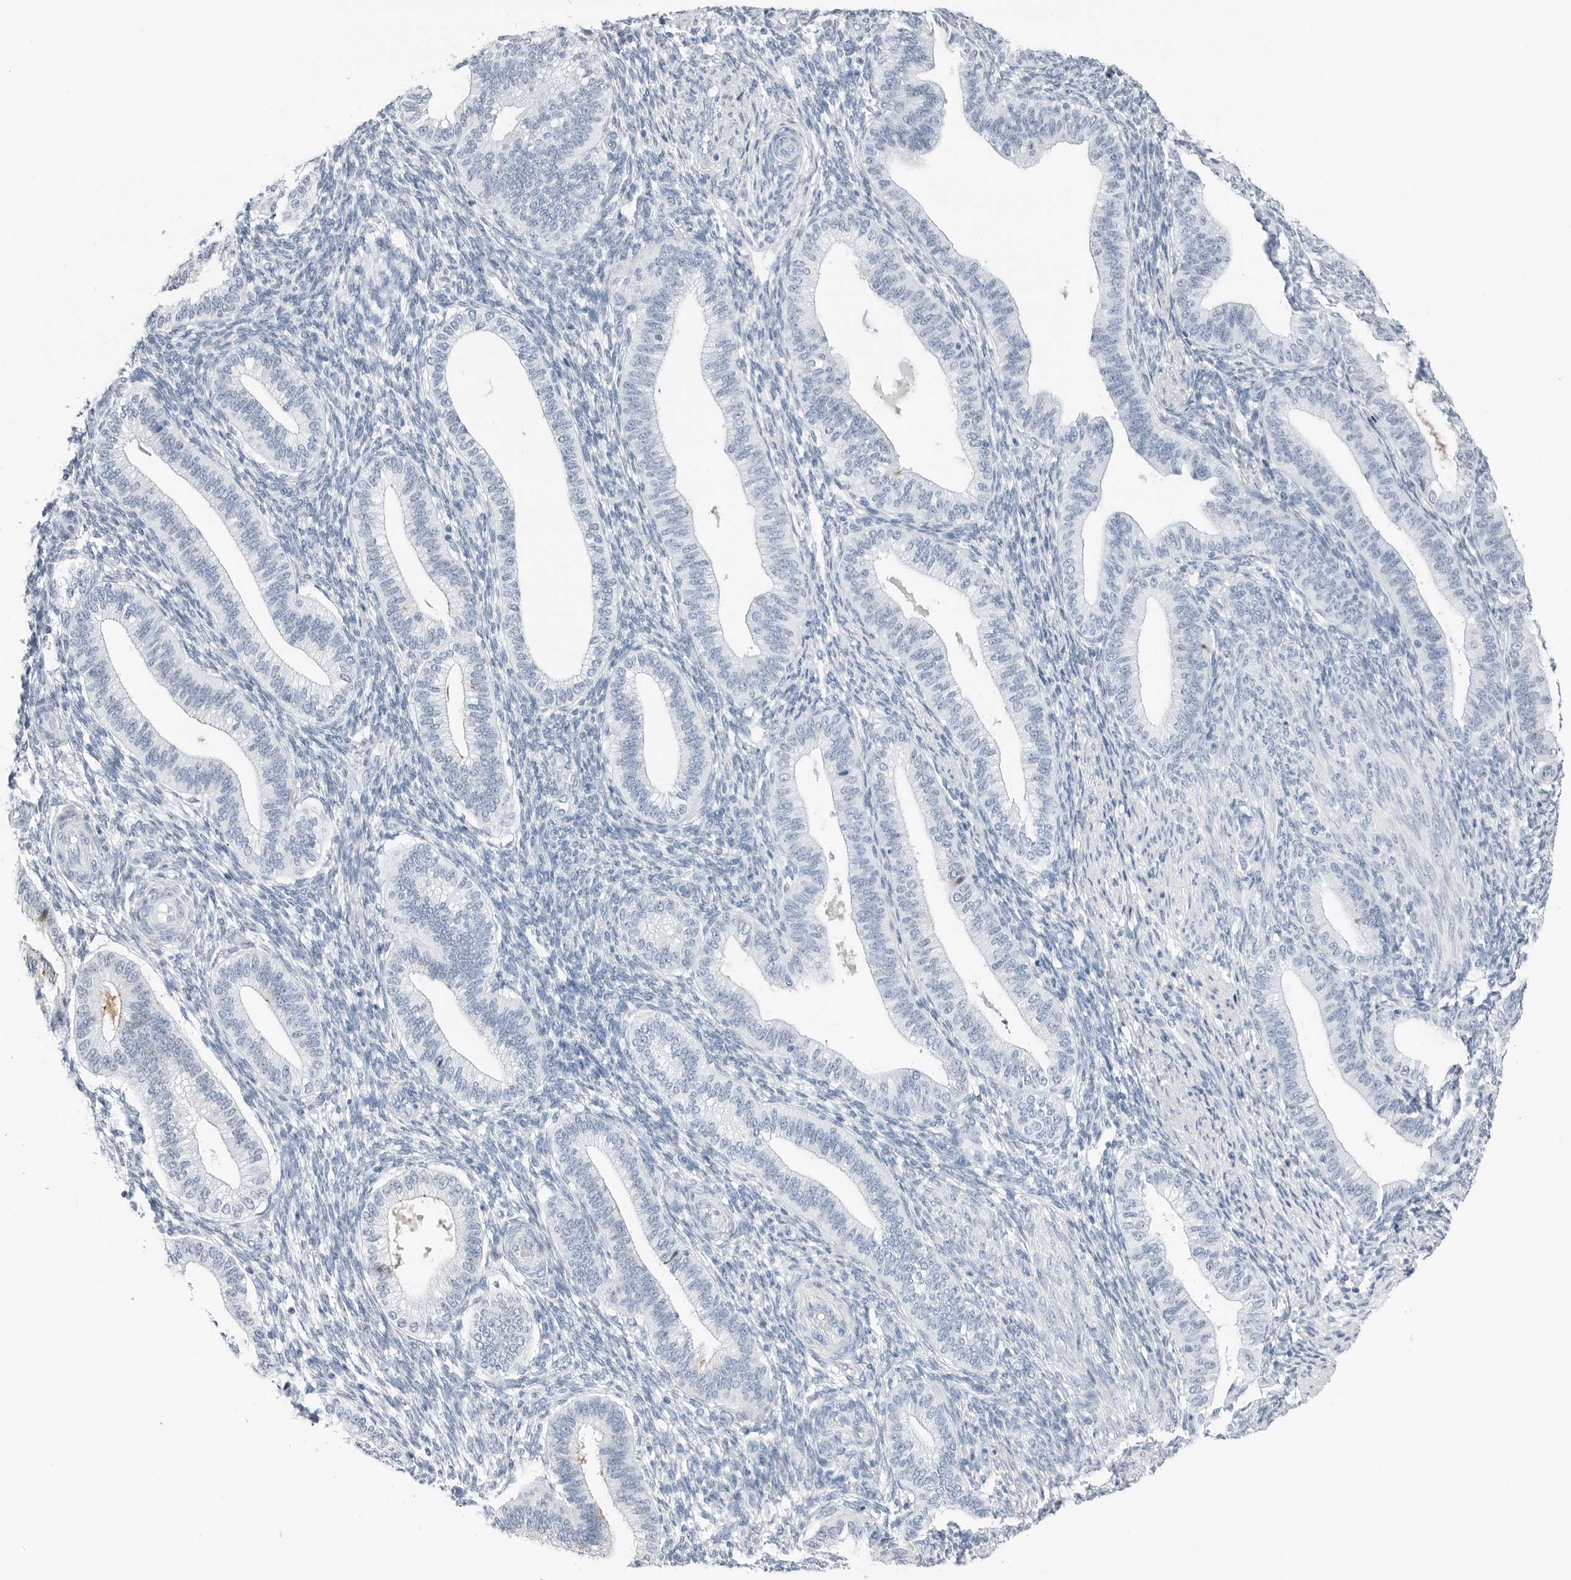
{"staining": {"intensity": "negative", "quantity": "none", "location": "none"}, "tissue": "endometrium", "cell_type": "Cells in endometrial stroma", "image_type": "normal", "snomed": [{"axis": "morphology", "description": "Normal tissue, NOS"}, {"axis": "topography", "description": "Endometrium"}], "caption": "The immunohistochemistry histopathology image has no significant positivity in cells in endometrial stroma of endometrium. Nuclei are stained in blue.", "gene": "SLPI", "patient": {"sex": "female", "age": 39}}